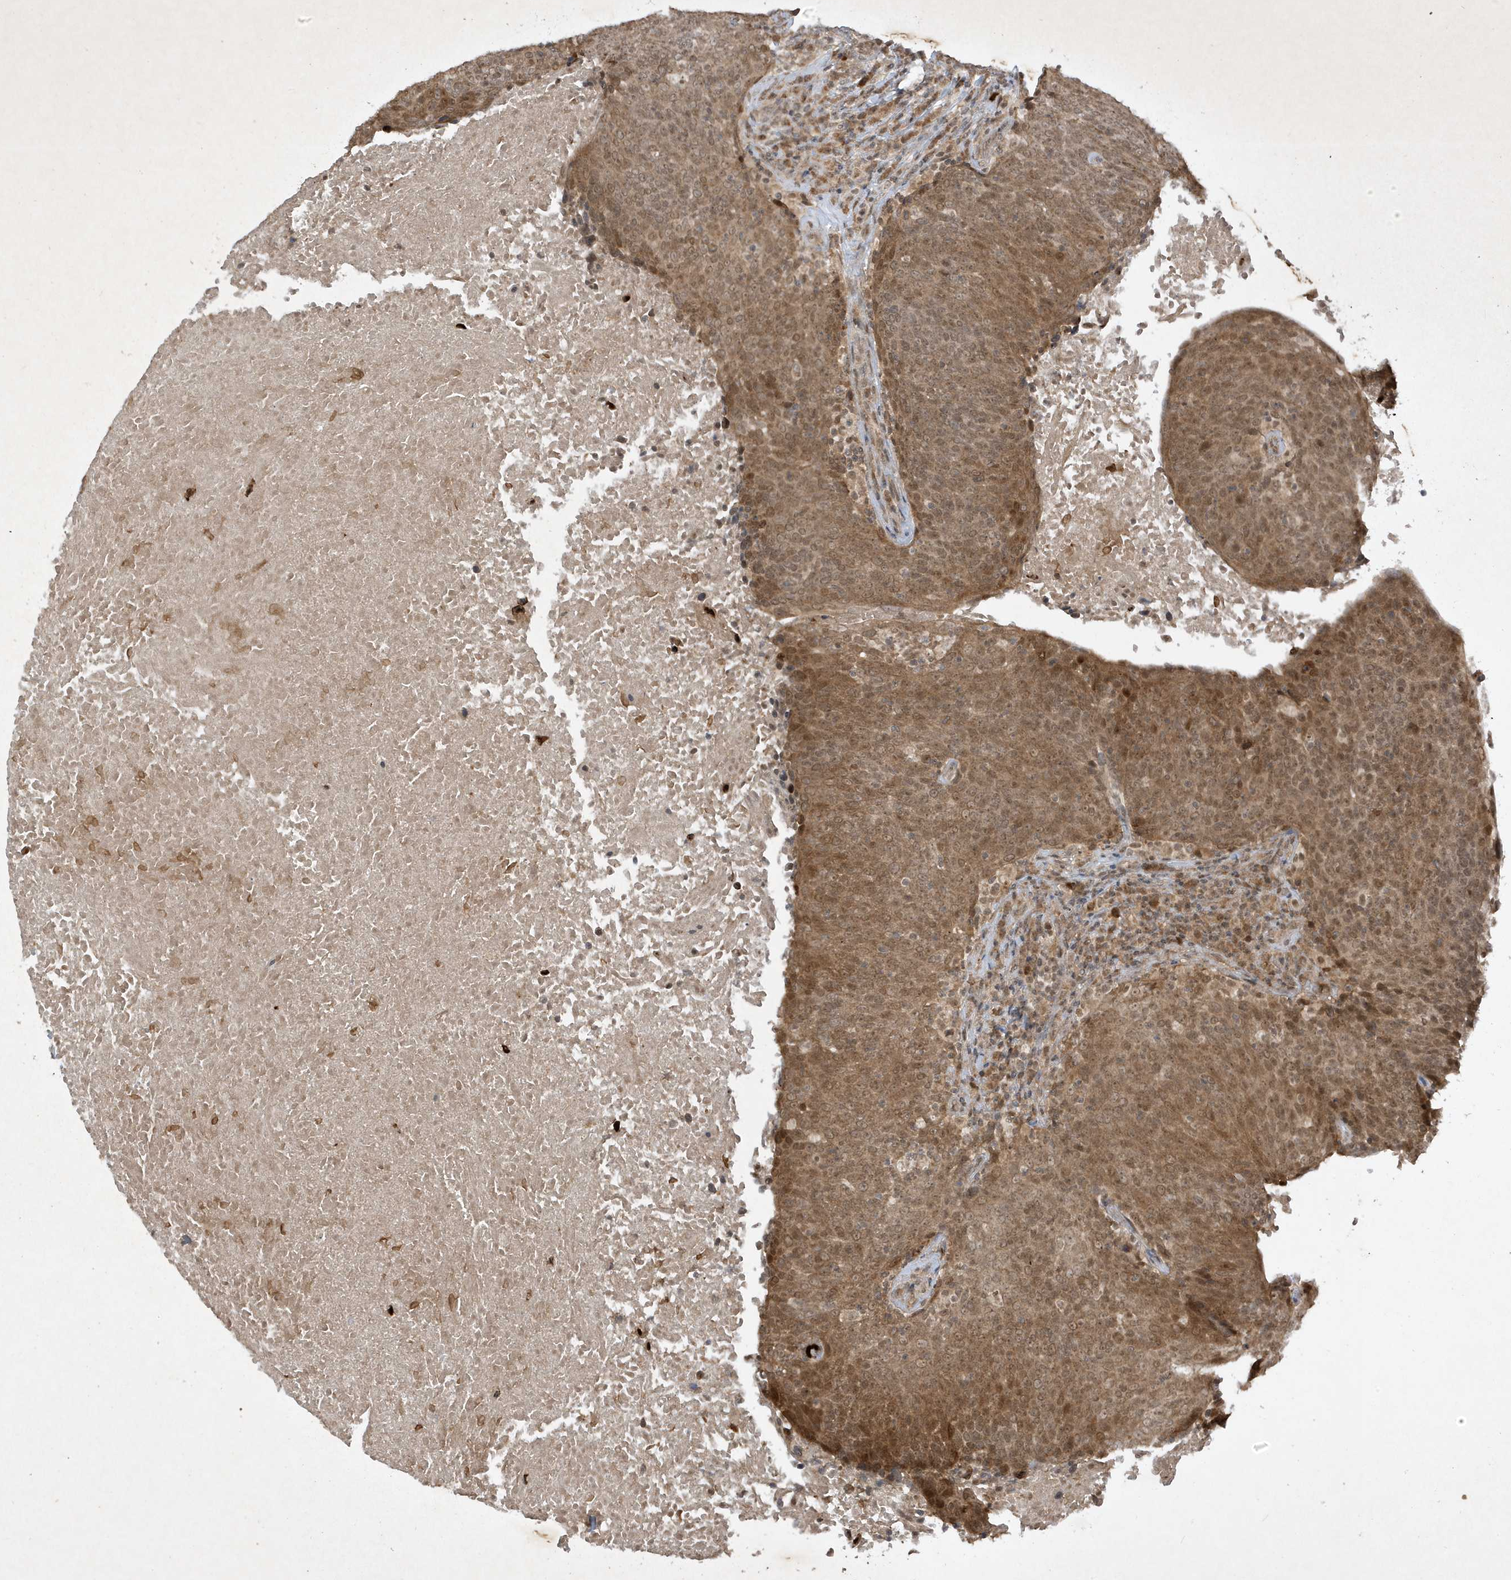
{"staining": {"intensity": "moderate", "quantity": ">75%", "location": "cytoplasmic/membranous,nuclear"}, "tissue": "head and neck cancer", "cell_type": "Tumor cells", "image_type": "cancer", "snomed": [{"axis": "morphology", "description": "Squamous cell carcinoma, NOS"}, {"axis": "morphology", "description": "Squamous cell carcinoma, metastatic, NOS"}, {"axis": "topography", "description": "Lymph node"}, {"axis": "topography", "description": "Head-Neck"}], "caption": "IHC of head and neck cancer (metastatic squamous cell carcinoma) displays medium levels of moderate cytoplasmic/membranous and nuclear positivity in approximately >75% of tumor cells. (Stains: DAB (3,3'-diaminobenzidine) in brown, nuclei in blue, Microscopy: brightfield microscopy at high magnification).", "gene": "ZNF213", "patient": {"sex": "male", "age": 62}}